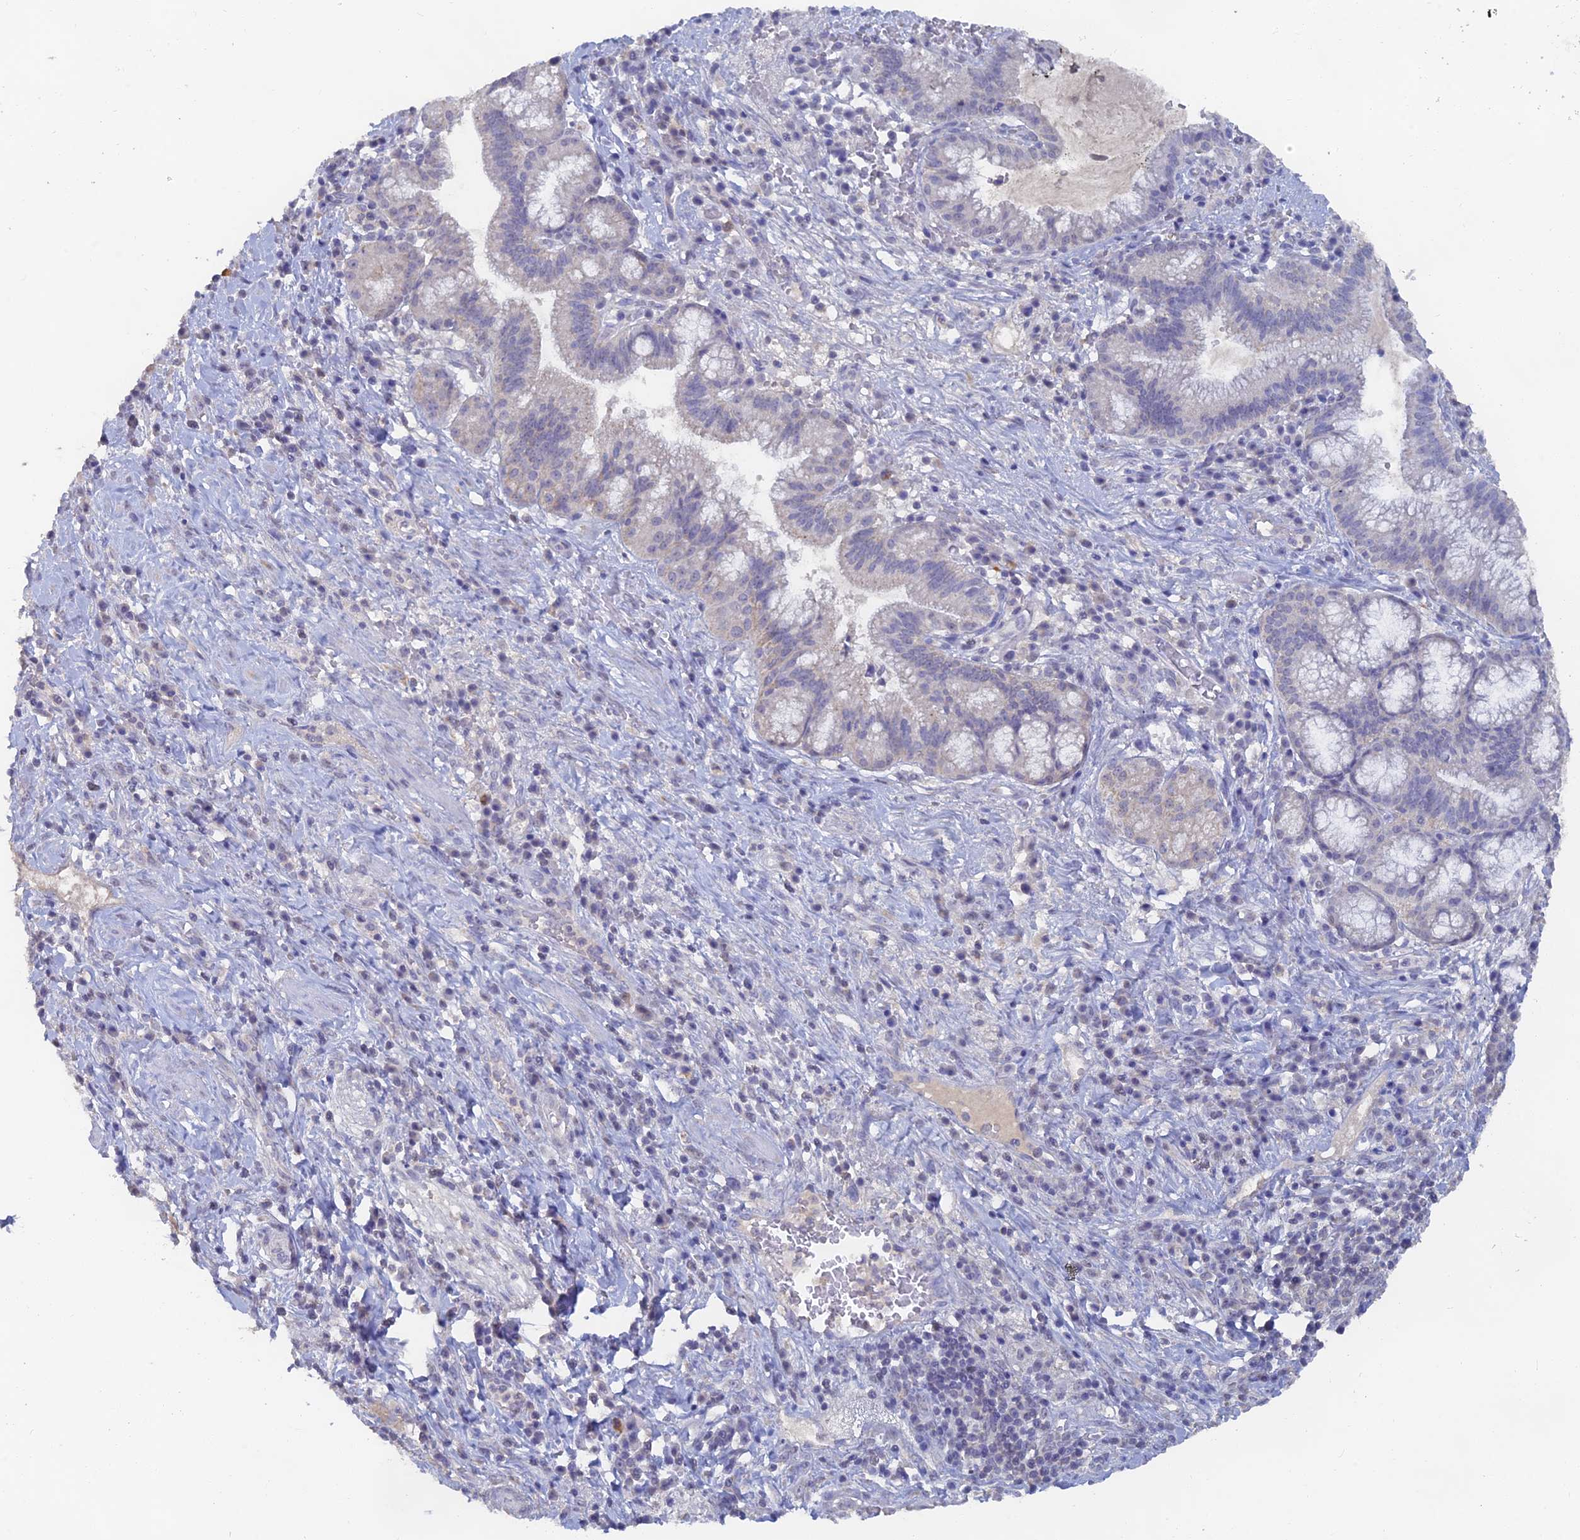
{"staining": {"intensity": "negative", "quantity": "none", "location": "none"}, "tissue": "pancreatic cancer", "cell_type": "Tumor cells", "image_type": "cancer", "snomed": [{"axis": "morphology", "description": "Adenocarcinoma, NOS"}, {"axis": "topography", "description": "Pancreas"}], "caption": "High power microscopy photomicrograph of an IHC image of pancreatic cancer, revealing no significant positivity in tumor cells.", "gene": "LRIF1", "patient": {"sex": "male", "age": 72}}